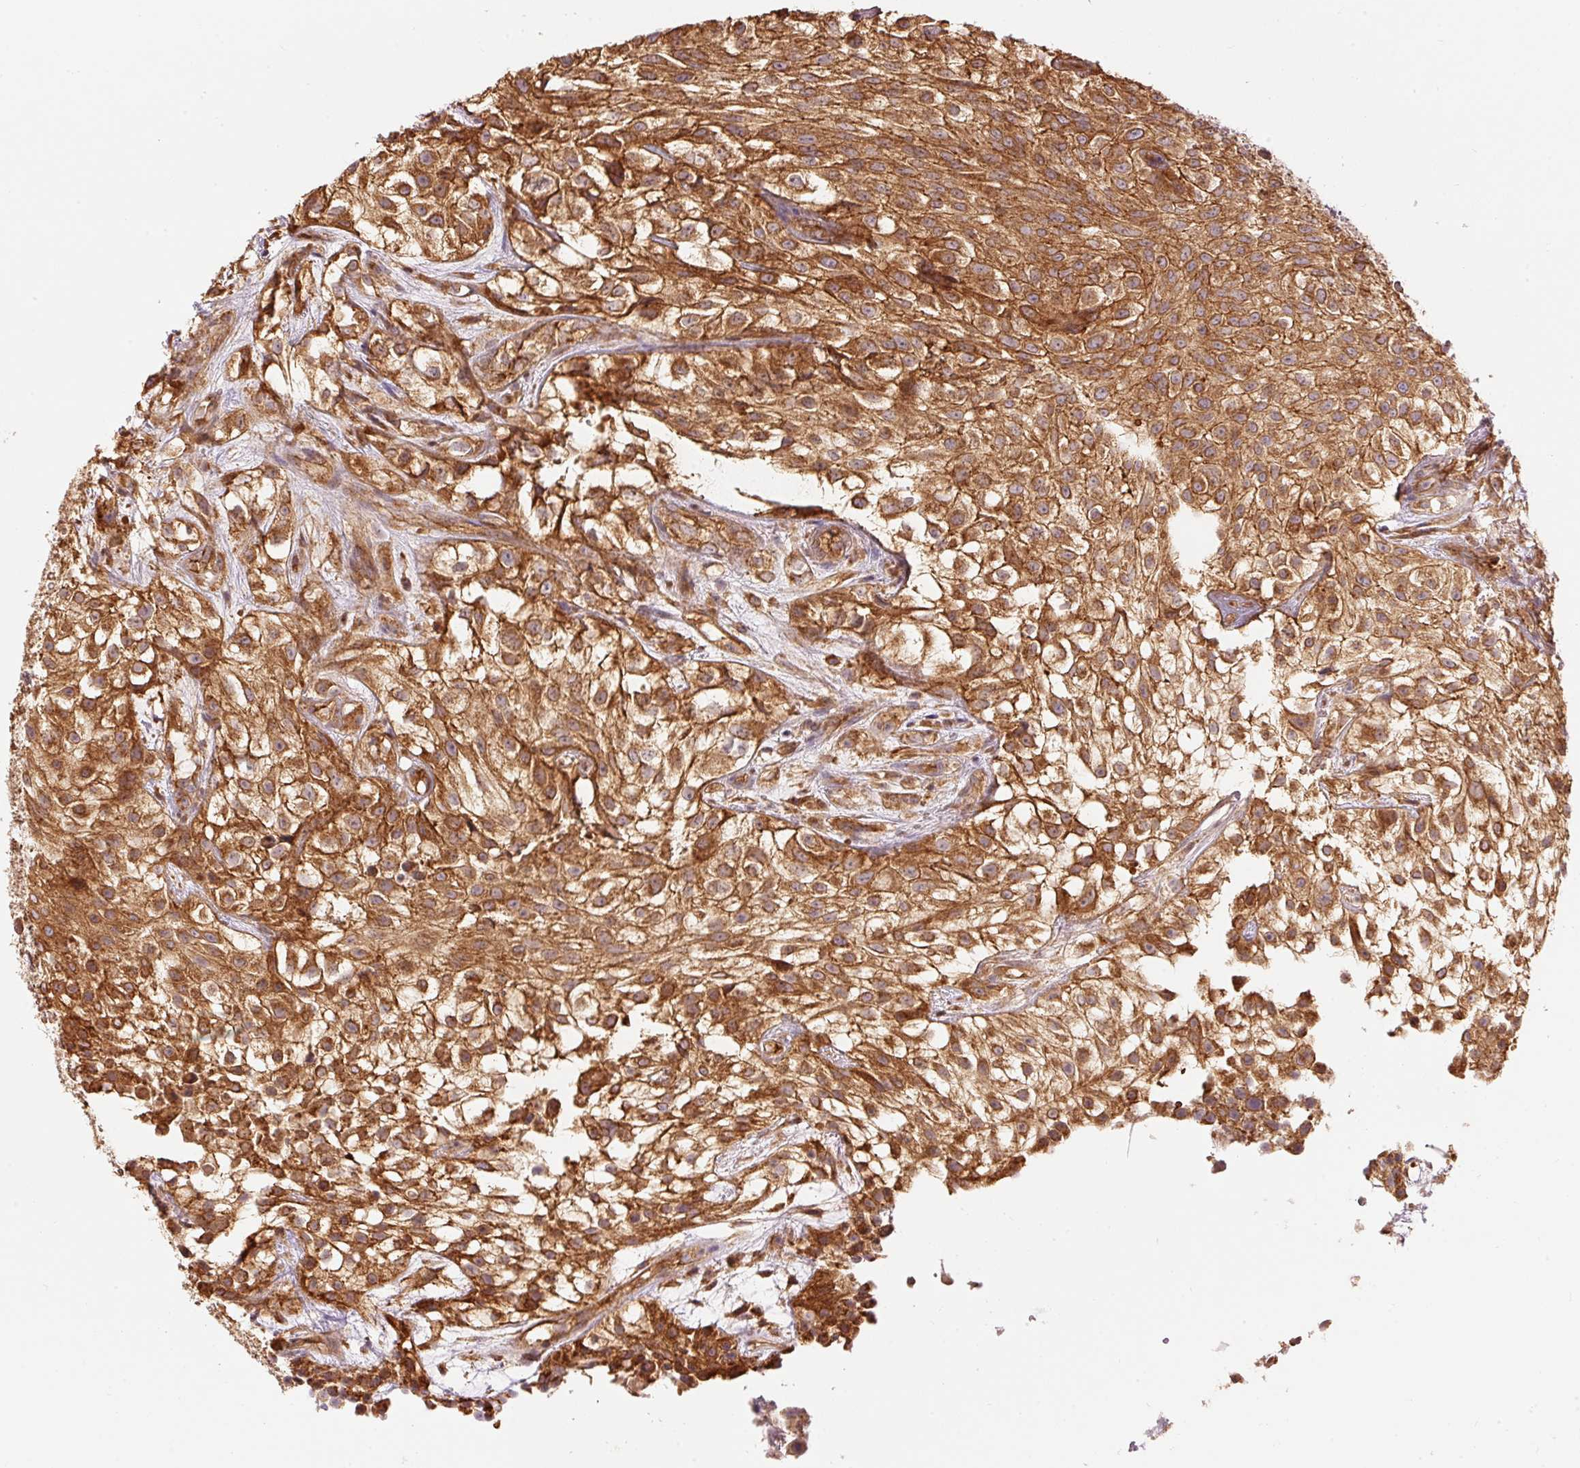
{"staining": {"intensity": "moderate", "quantity": ">75%", "location": "cytoplasmic/membranous"}, "tissue": "urothelial cancer", "cell_type": "Tumor cells", "image_type": "cancer", "snomed": [{"axis": "morphology", "description": "Urothelial carcinoma, High grade"}, {"axis": "topography", "description": "Urinary bladder"}], "caption": "The photomicrograph displays staining of urothelial cancer, revealing moderate cytoplasmic/membranous protein staining (brown color) within tumor cells. Nuclei are stained in blue.", "gene": "ADCY4", "patient": {"sex": "male", "age": 56}}